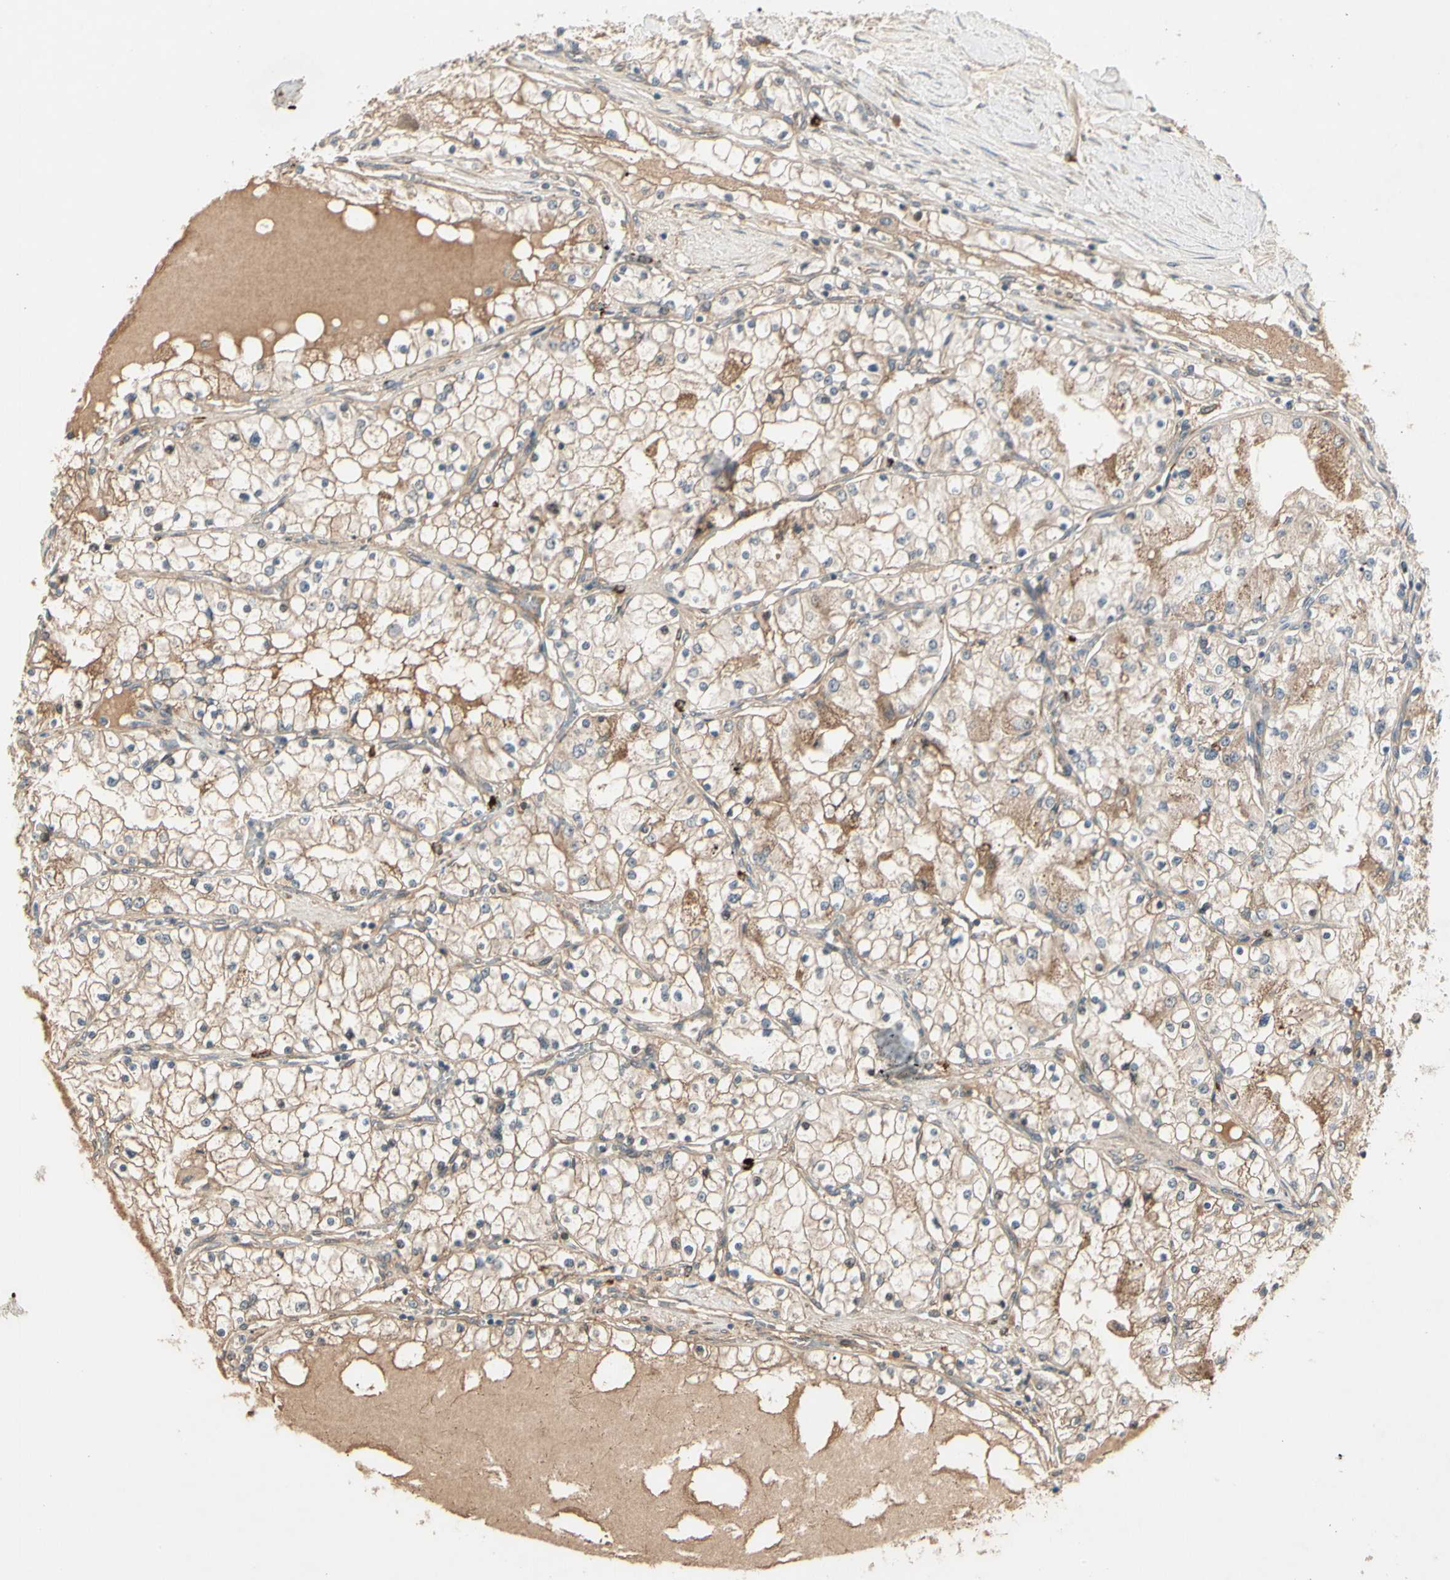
{"staining": {"intensity": "weak", "quantity": ">75%", "location": "cytoplasmic/membranous"}, "tissue": "renal cancer", "cell_type": "Tumor cells", "image_type": "cancer", "snomed": [{"axis": "morphology", "description": "Adenocarcinoma, NOS"}, {"axis": "topography", "description": "Kidney"}], "caption": "About >75% of tumor cells in human renal adenocarcinoma reveal weak cytoplasmic/membranous protein staining as visualized by brown immunohistochemical staining.", "gene": "ATG4C", "patient": {"sex": "male", "age": 68}}